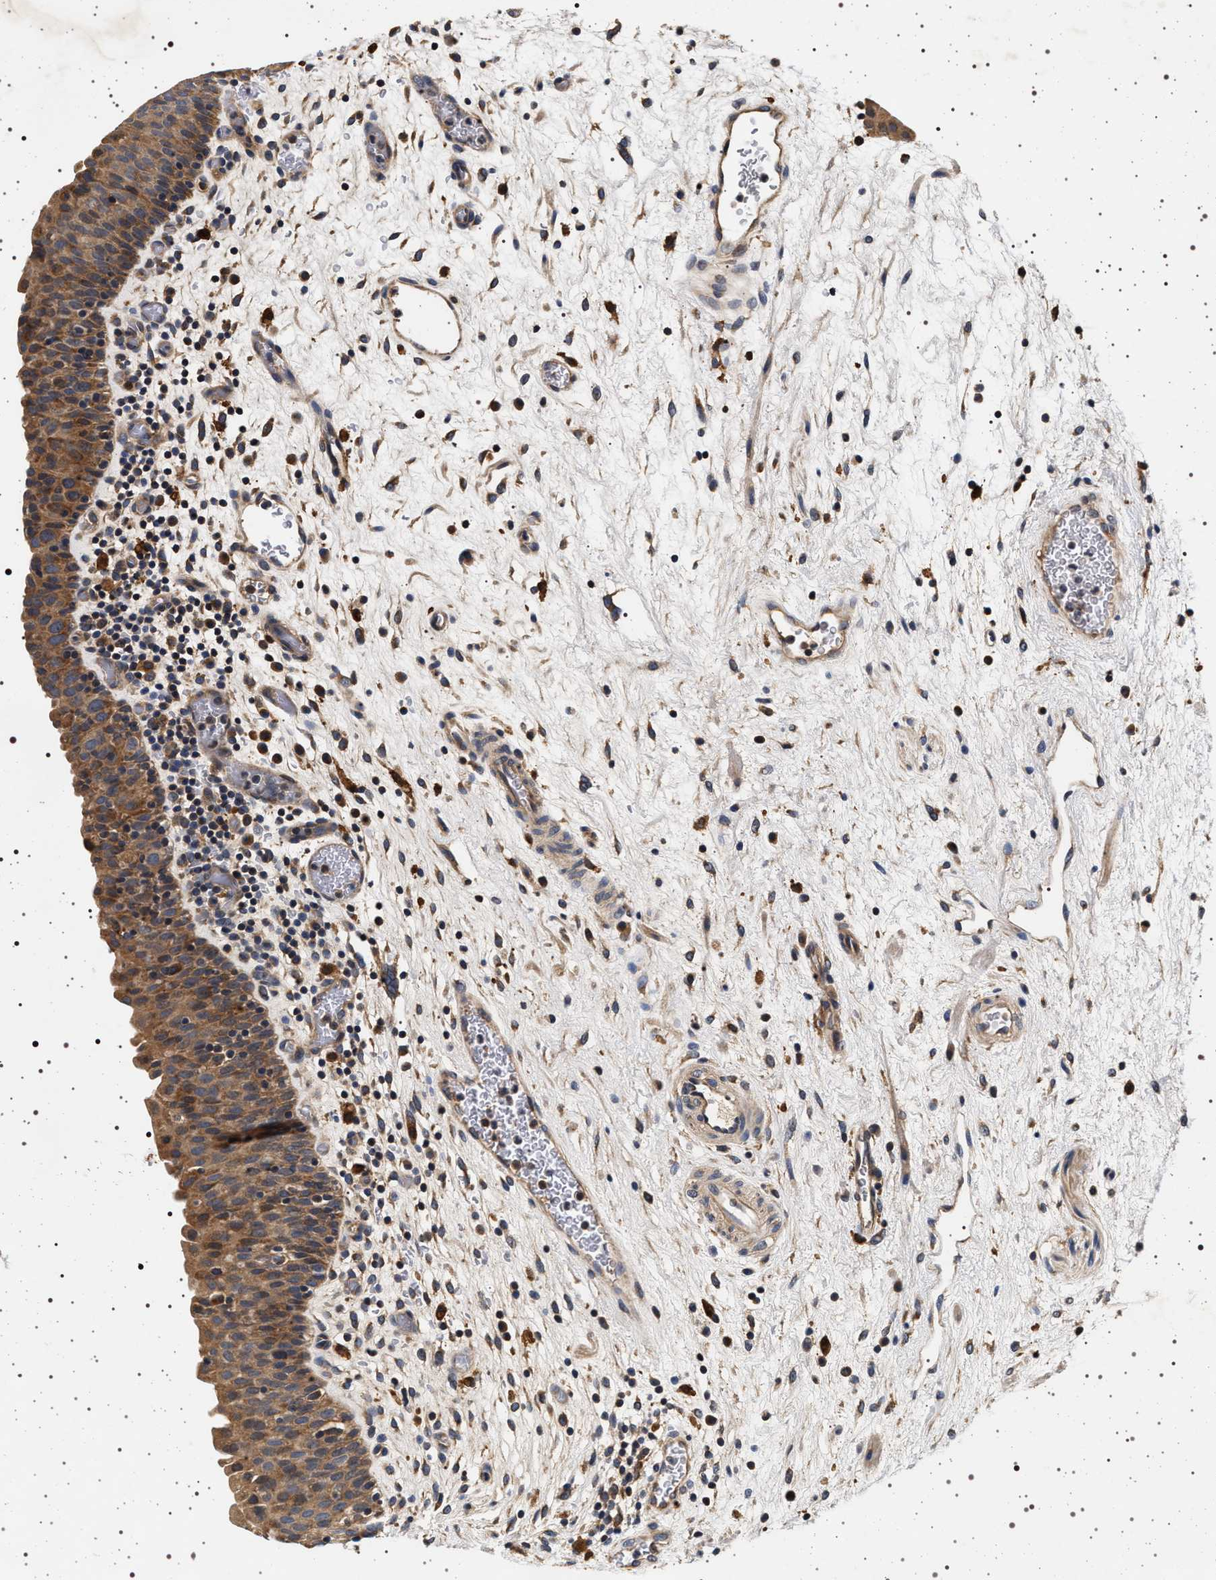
{"staining": {"intensity": "moderate", "quantity": "25%-75%", "location": "cytoplasmic/membranous"}, "tissue": "urinary bladder", "cell_type": "Urothelial cells", "image_type": "normal", "snomed": [{"axis": "morphology", "description": "Normal tissue, NOS"}, {"axis": "topography", "description": "Urinary bladder"}], "caption": "Immunohistochemistry (IHC) staining of unremarkable urinary bladder, which exhibits medium levels of moderate cytoplasmic/membranous expression in about 25%-75% of urothelial cells indicating moderate cytoplasmic/membranous protein positivity. The staining was performed using DAB (3,3'-diaminobenzidine) (brown) for protein detection and nuclei were counterstained in hematoxylin (blue).", "gene": "DCBLD2", "patient": {"sex": "male", "age": 37}}